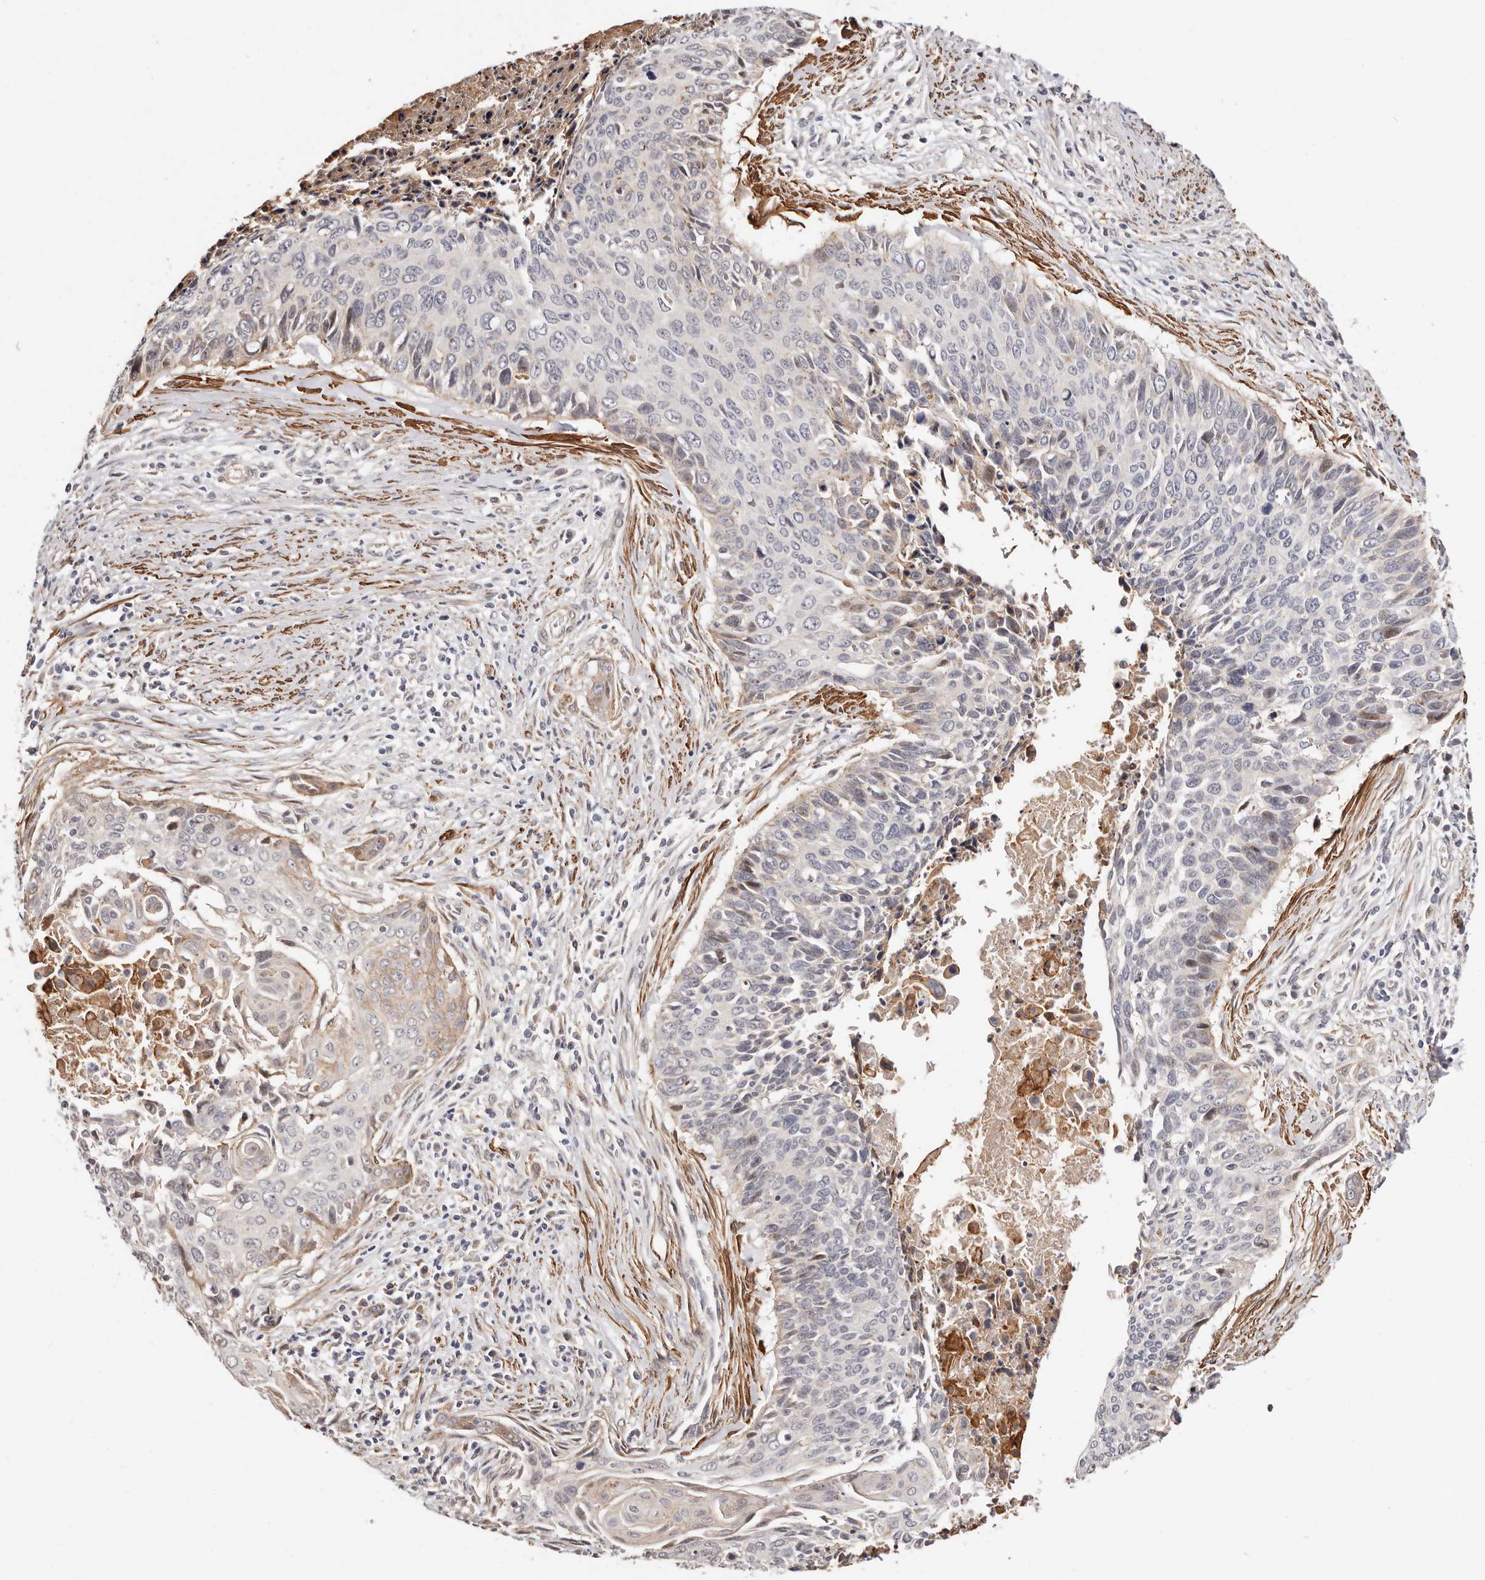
{"staining": {"intensity": "weak", "quantity": "<25%", "location": "cytoplasmic/membranous"}, "tissue": "cervical cancer", "cell_type": "Tumor cells", "image_type": "cancer", "snomed": [{"axis": "morphology", "description": "Squamous cell carcinoma, NOS"}, {"axis": "topography", "description": "Cervix"}], "caption": "A high-resolution photomicrograph shows immunohistochemistry staining of cervical cancer, which displays no significant expression in tumor cells.", "gene": "TRIP13", "patient": {"sex": "female", "age": 55}}